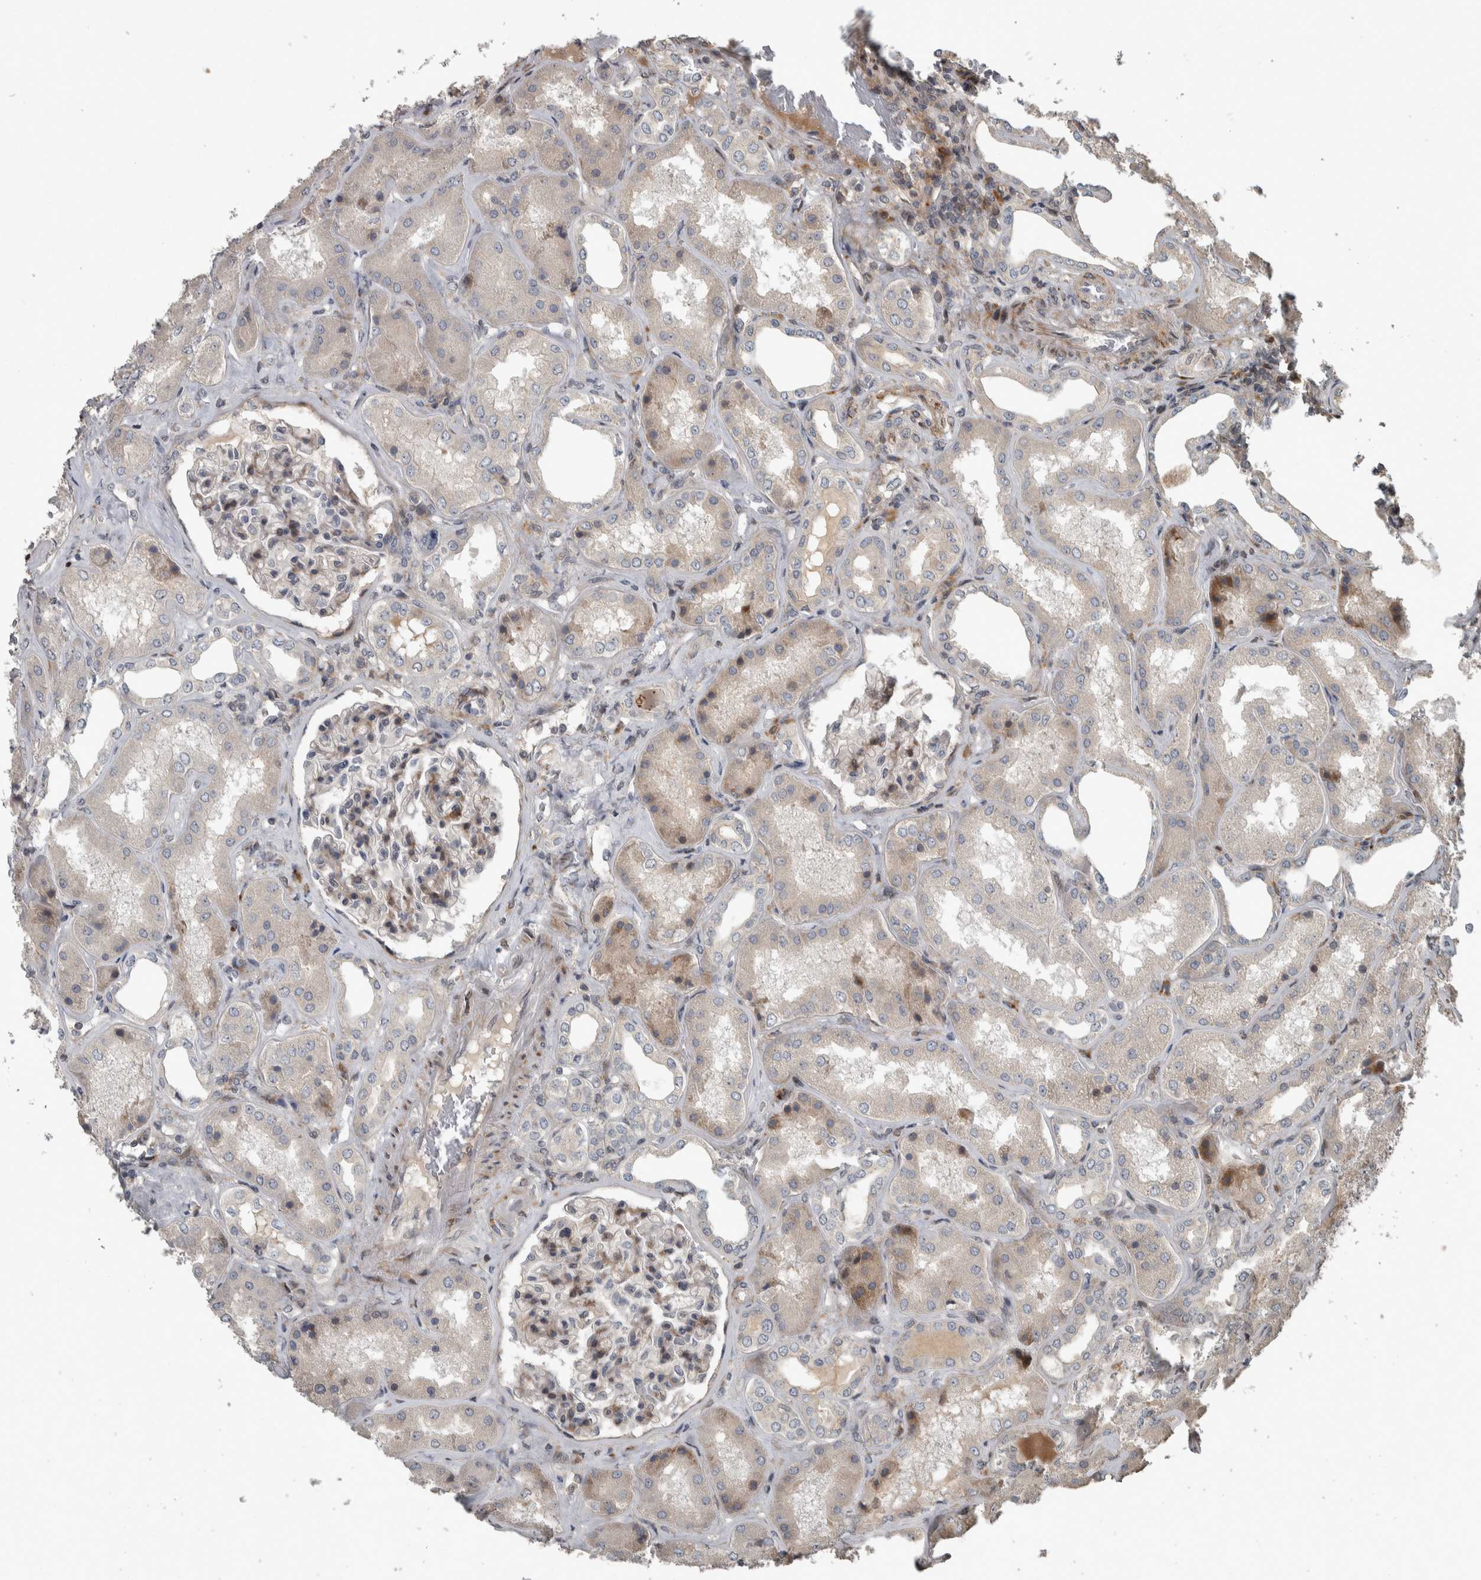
{"staining": {"intensity": "moderate", "quantity": "<25%", "location": "cytoplasmic/membranous"}, "tissue": "kidney", "cell_type": "Cells in glomeruli", "image_type": "normal", "snomed": [{"axis": "morphology", "description": "Normal tissue, NOS"}, {"axis": "topography", "description": "Kidney"}], "caption": "Immunohistochemistry of normal kidney demonstrates low levels of moderate cytoplasmic/membranous expression in about <25% of cells in glomeruli. The protein is stained brown, and the nuclei are stained in blue (DAB IHC with brightfield microscopy, high magnification).", "gene": "ERAL1", "patient": {"sex": "female", "age": 56}}